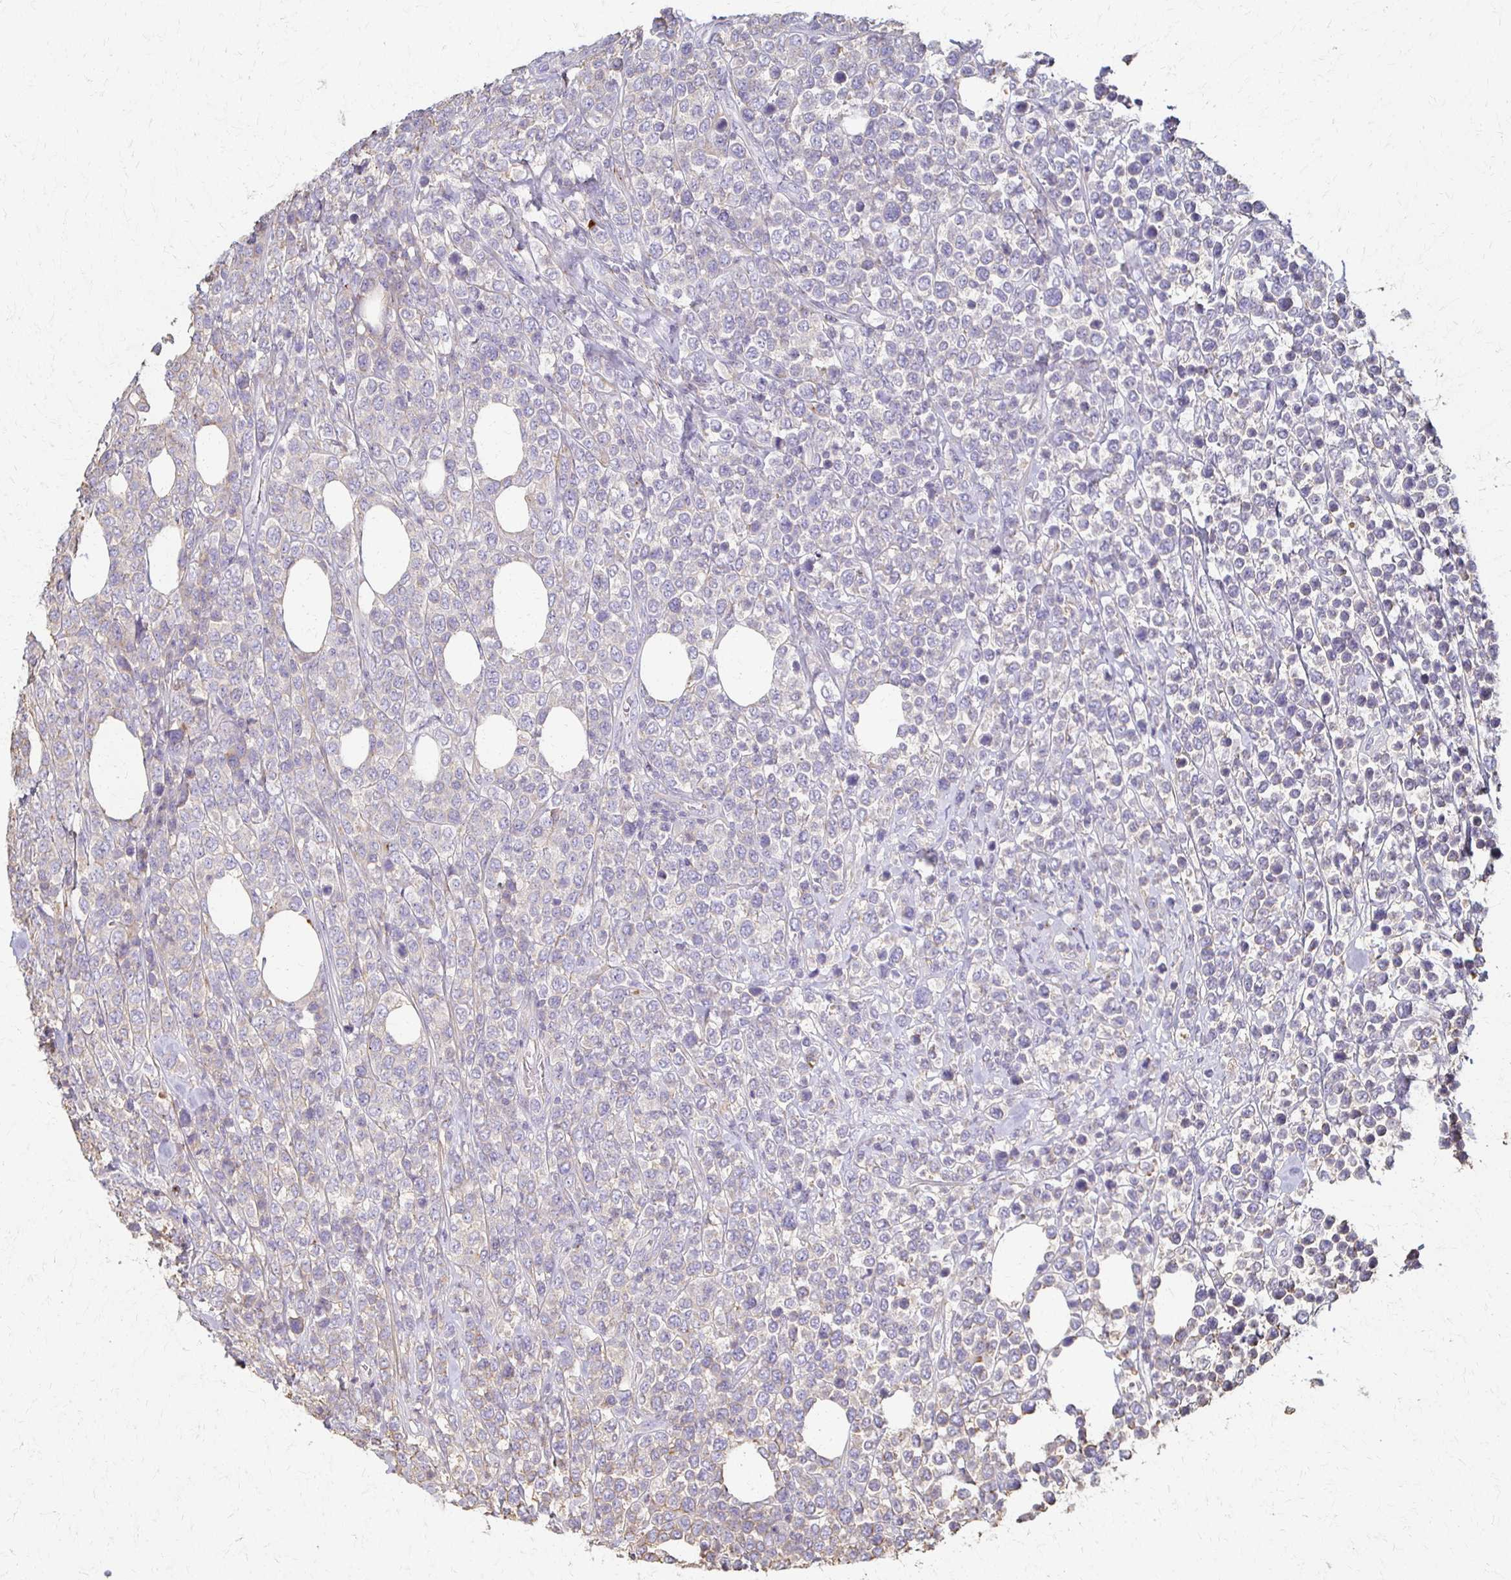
{"staining": {"intensity": "negative", "quantity": "none", "location": "none"}, "tissue": "lymphoma", "cell_type": "Tumor cells", "image_type": "cancer", "snomed": [{"axis": "morphology", "description": "Malignant lymphoma, non-Hodgkin's type, High grade"}, {"axis": "topography", "description": "Soft tissue"}], "caption": "High magnification brightfield microscopy of high-grade malignant lymphoma, non-Hodgkin's type stained with DAB (3,3'-diaminobenzidine) (brown) and counterstained with hematoxylin (blue): tumor cells show no significant expression.", "gene": "C1QTNF7", "patient": {"sex": "female", "age": 56}}